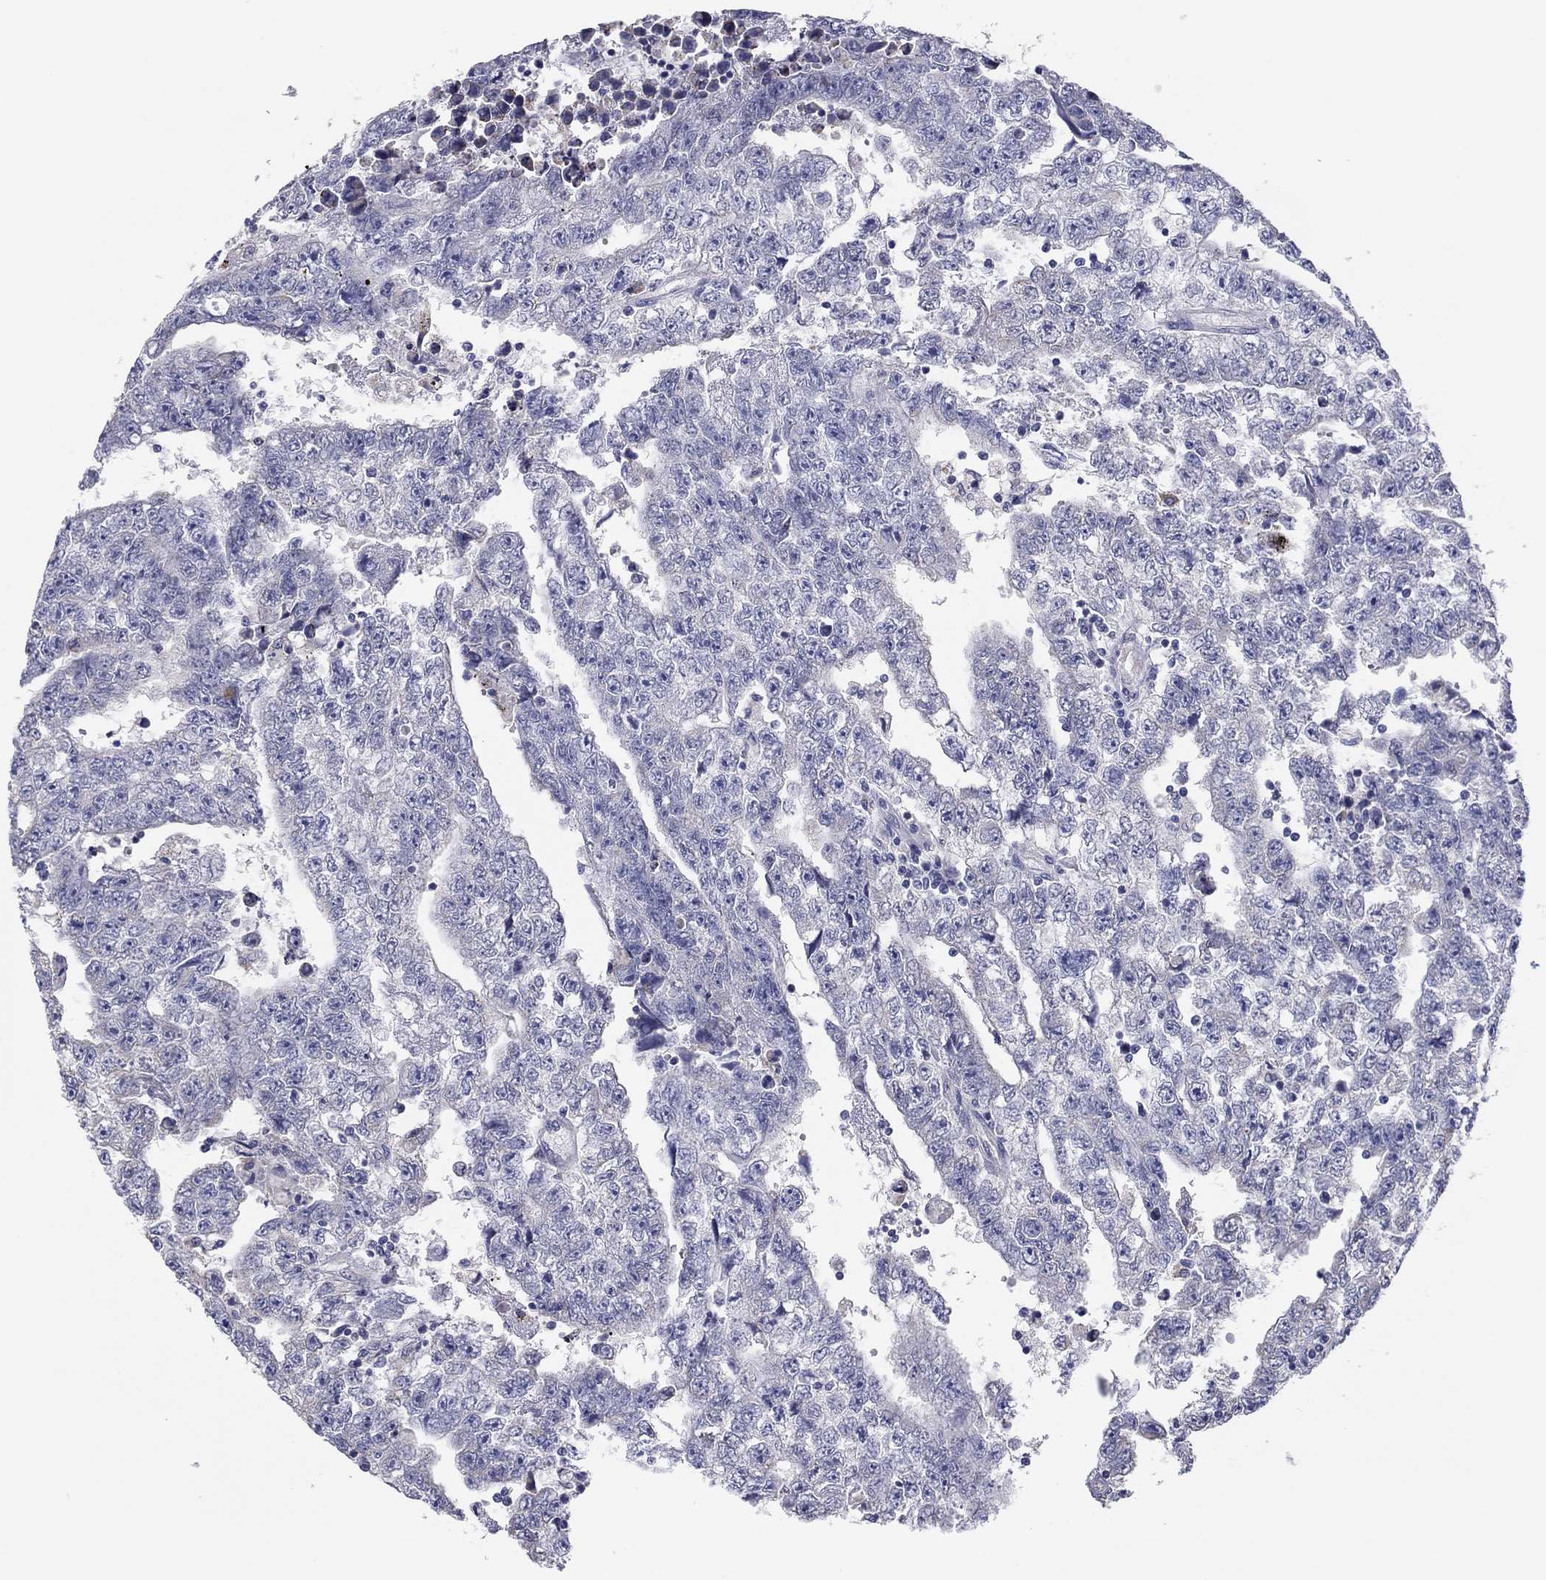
{"staining": {"intensity": "negative", "quantity": "none", "location": "none"}, "tissue": "testis cancer", "cell_type": "Tumor cells", "image_type": "cancer", "snomed": [{"axis": "morphology", "description": "Carcinoma, Embryonal, NOS"}, {"axis": "topography", "description": "Testis"}], "caption": "A photomicrograph of human testis embryonal carcinoma is negative for staining in tumor cells.", "gene": "GRK7", "patient": {"sex": "male", "age": 25}}